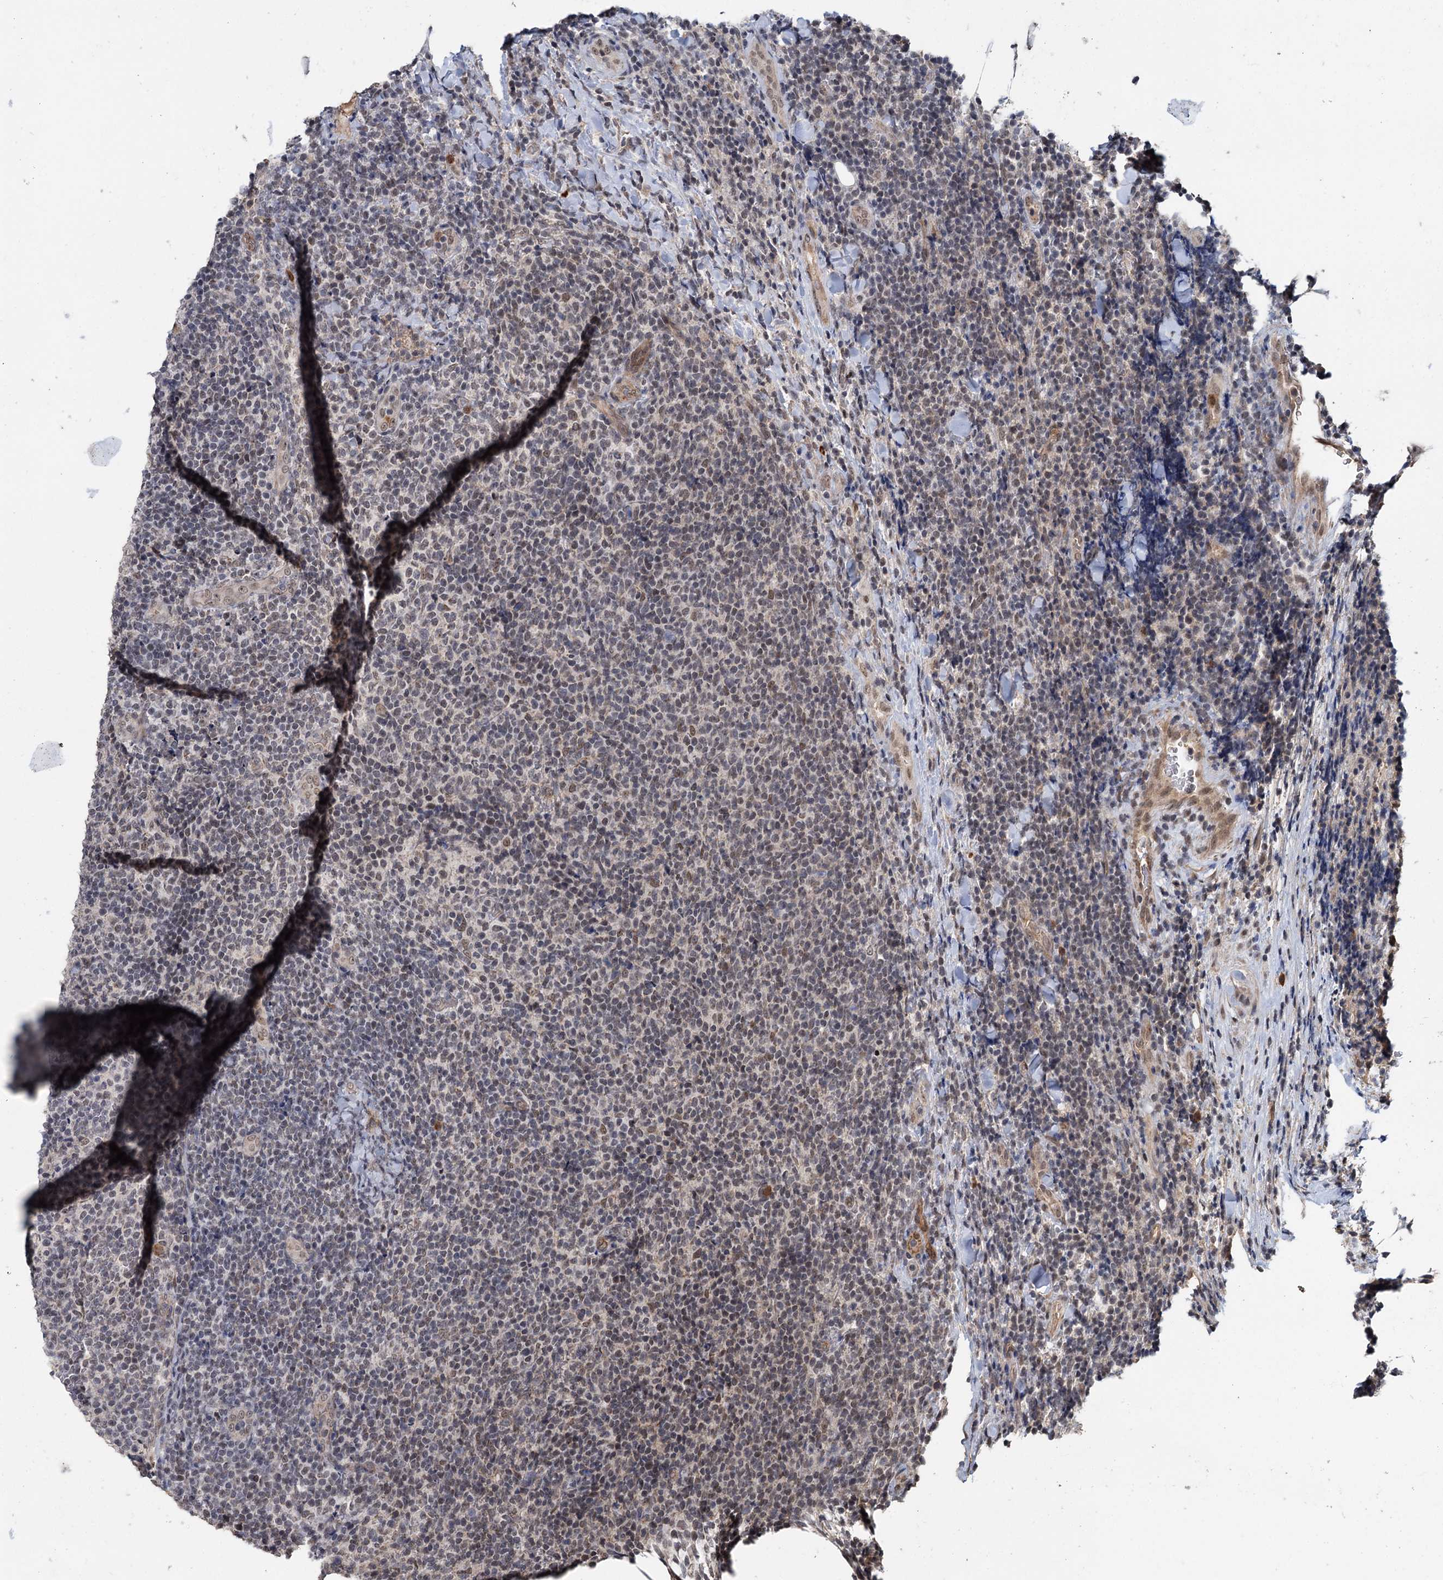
{"staining": {"intensity": "weak", "quantity": "25%-75%", "location": "nuclear"}, "tissue": "lymphoma", "cell_type": "Tumor cells", "image_type": "cancer", "snomed": [{"axis": "morphology", "description": "Malignant lymphoma, non-Hodgkin's type, Low grade"}, {"axis": "topography", "description": "Lymph node"}], "caption": "Brown immunohistochemical staining in human lymphoma displays weak nuclear positivity in approximately 25%-75% of tumor cells.", "gene": "KANSL2", "patient": {"sex": "male", "age": 66}}